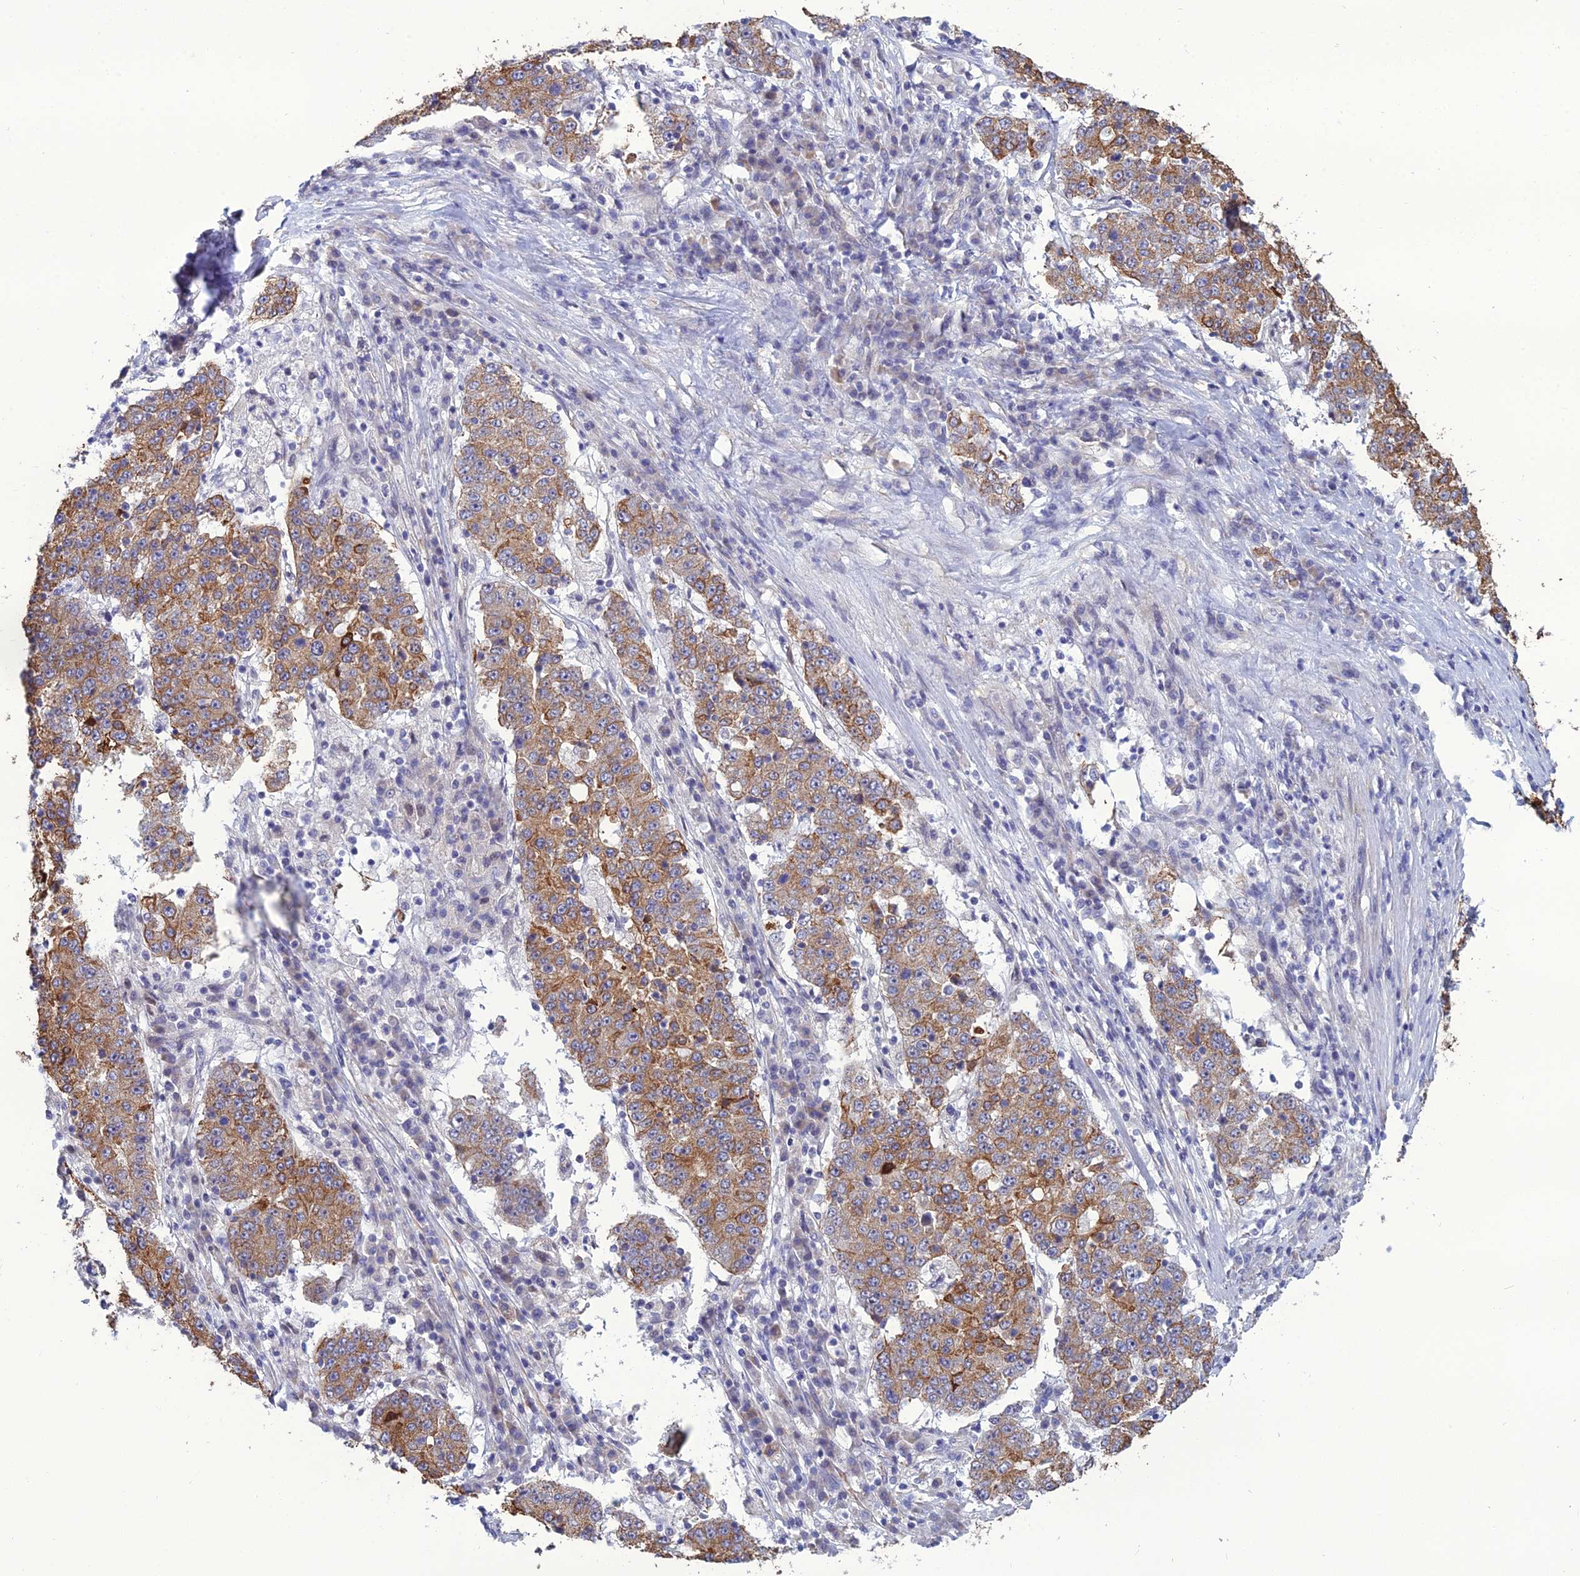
{"staining": {"intensity": "moderate", "quantity": ">75%", "location": "cytoplasmic/membranous"}, "tissue": "stomach cancer", "cell_type": "Tumor cells", "image_type": "cancer", "snomed": [{"axis": "morphology", "description": "Adenocarcinoma, NOS"}, {"axis": "topography", "description": "Stomach"}], "caption": "An image showing moderate cytoplasmic/membranous staining in about >75% of tumor cells in stomach cancer, as visualized by brown immunohistochemical staining.", "gene": "LZTS2", "patient": {"sex": "male", "age": 59}}